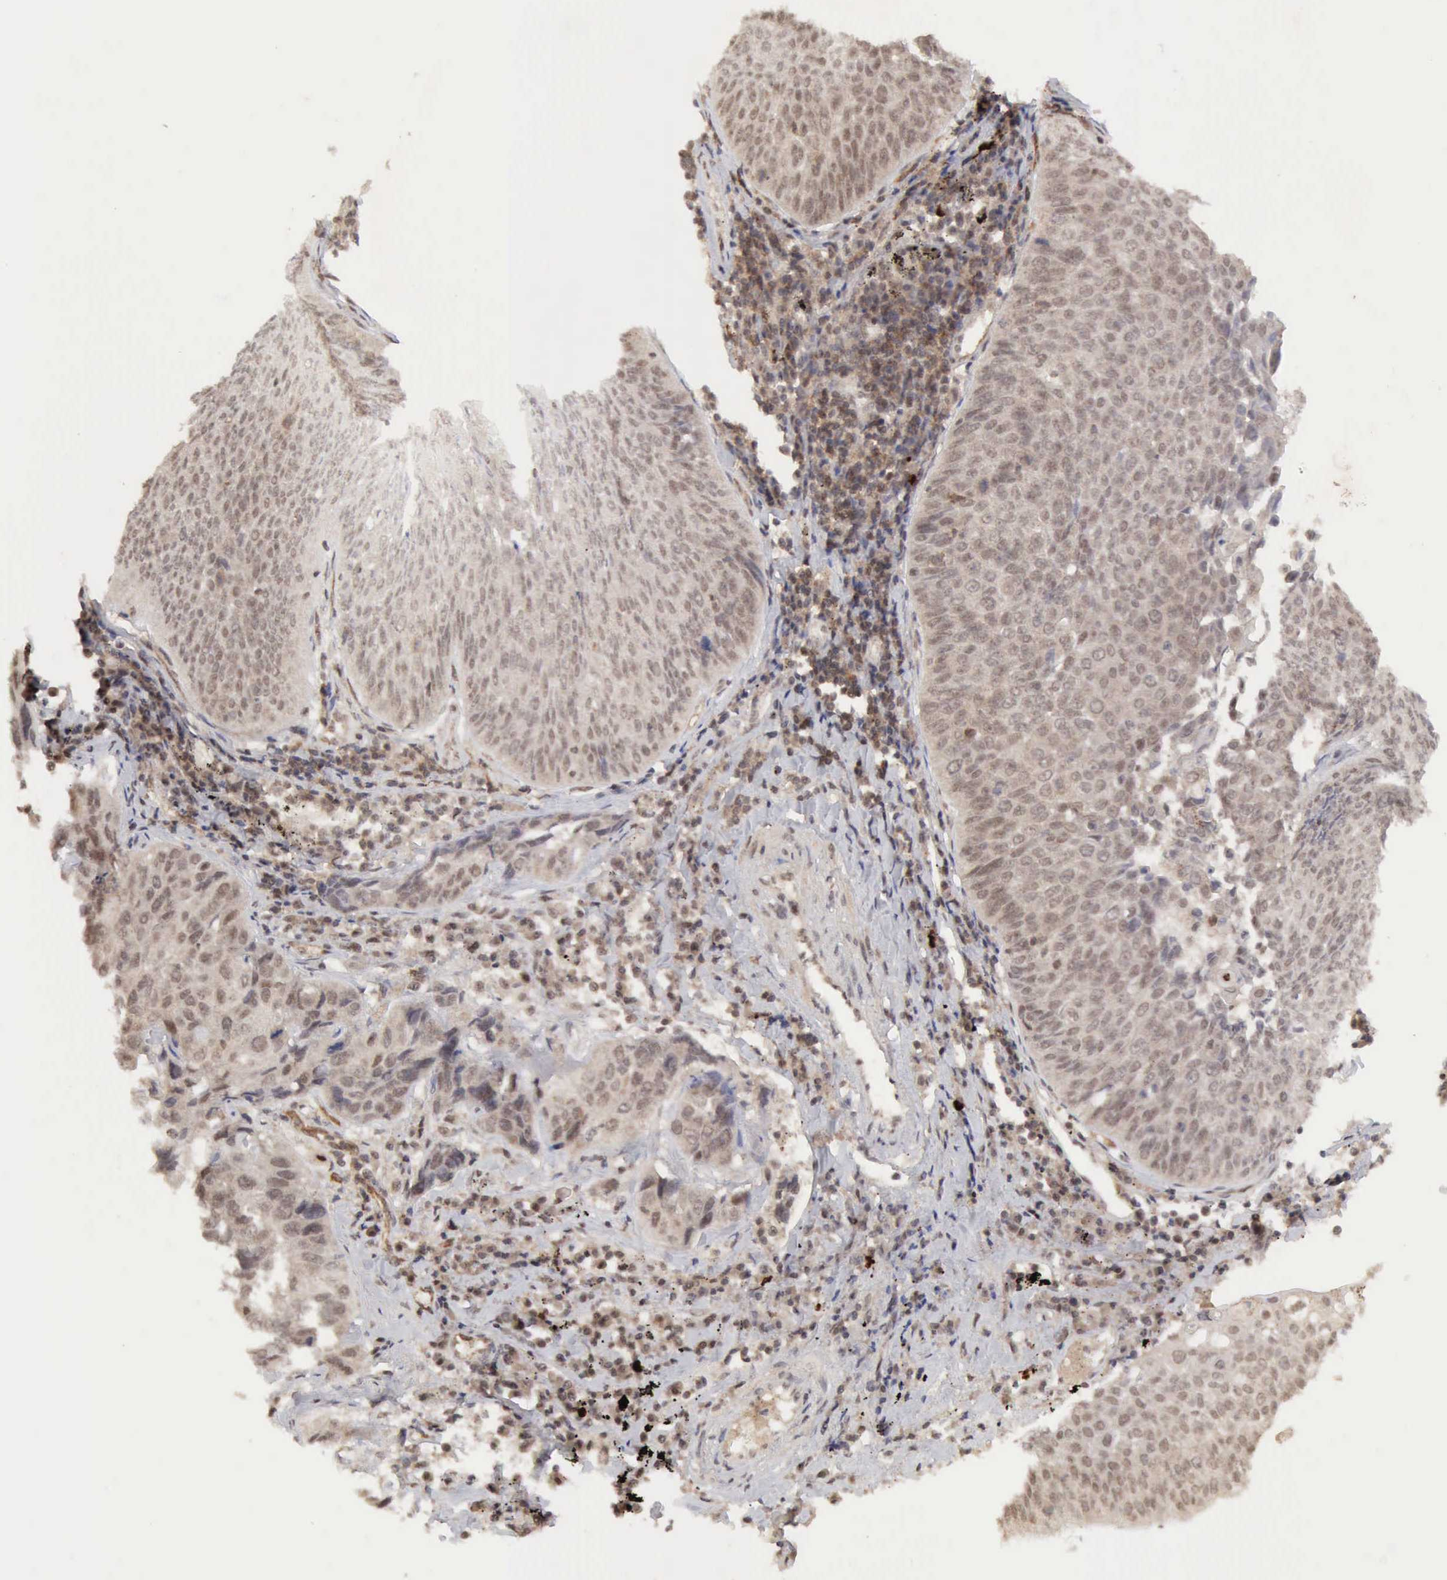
{"staining": {"intensity": "weak", "quantity": "<25%", "location": "nuclear"}, "tissue": "lung cancer", "cell_type": "Tumor cells", "image_type": "cancer", "snomed": [{"axis": "morphology", "description": "Adenocarcinoma, NOS"}, {"axis": "topography", "description": "Lung"}], "caption": "The immunohistochemistry (IHC) histopathology image has no significant positivity in tumor cells of lung adenocarcinoma tissue.", "gene": "CDKN2A", "patient": {"sex": "male", "age": 60}}